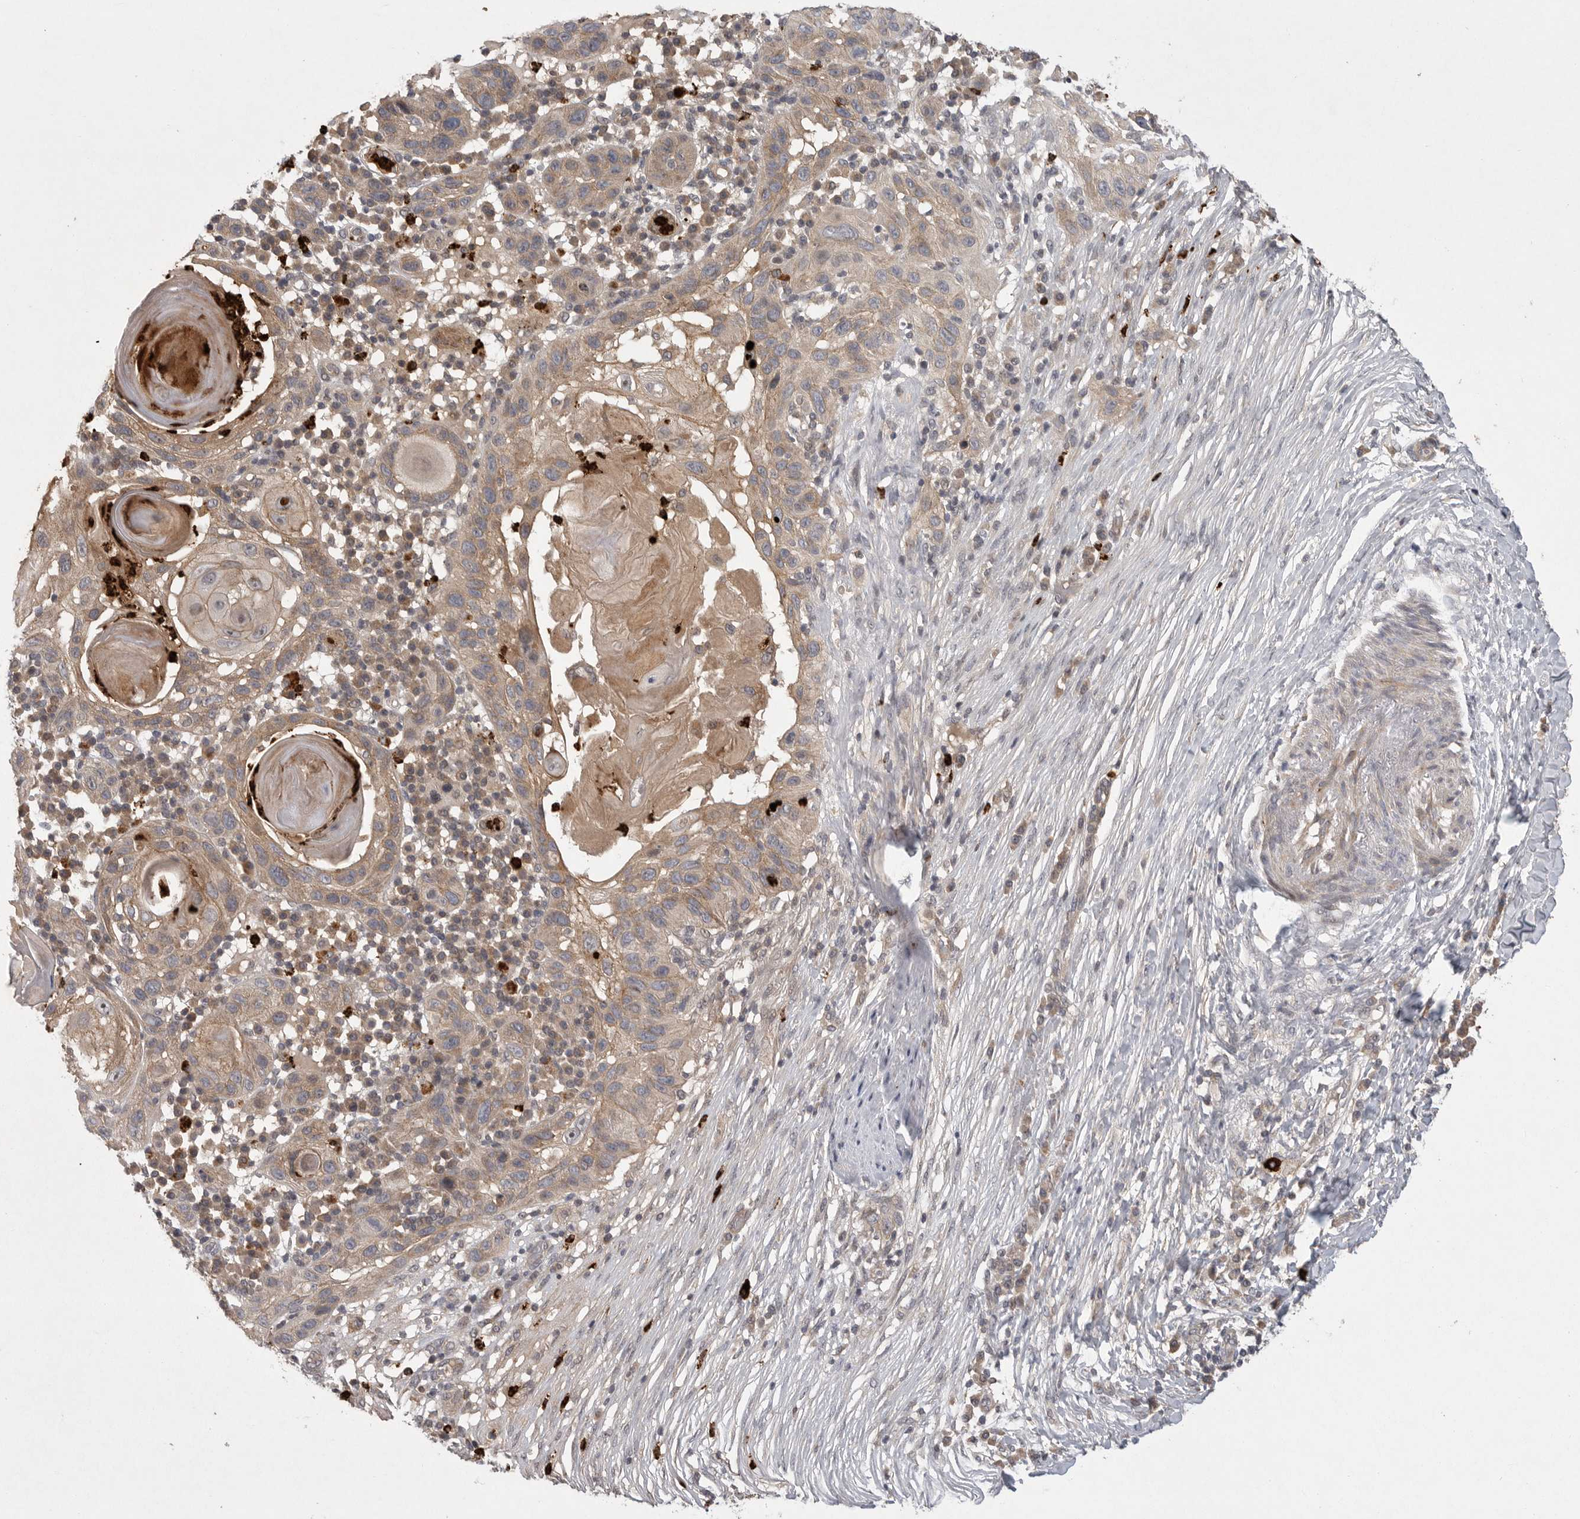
{"staining": {"intensity": "weak", "quantity": "25%-75%", "location": "cytoplasmic/membranous"}, "tissue": "skin cancer", "cell_type": "Tumor cells", "image_type": "cancer", "snomed": [{"axis": "morphology", "description": "Normal tissue, NOS"}, {"axis": "morphology", "description": "Squamous cell carcinoma, NOS"}, {"axis": "topography", "description": "Skin"}], "caption": "Human skin squamous cell carcinoma stained for a protein (brown) exhibits weak cytoplasmic/membranous positive expression in about 25%-75% of tumor cells.", "gene": "UBE3D", "patient": {"sex": "female", "age": 96}}